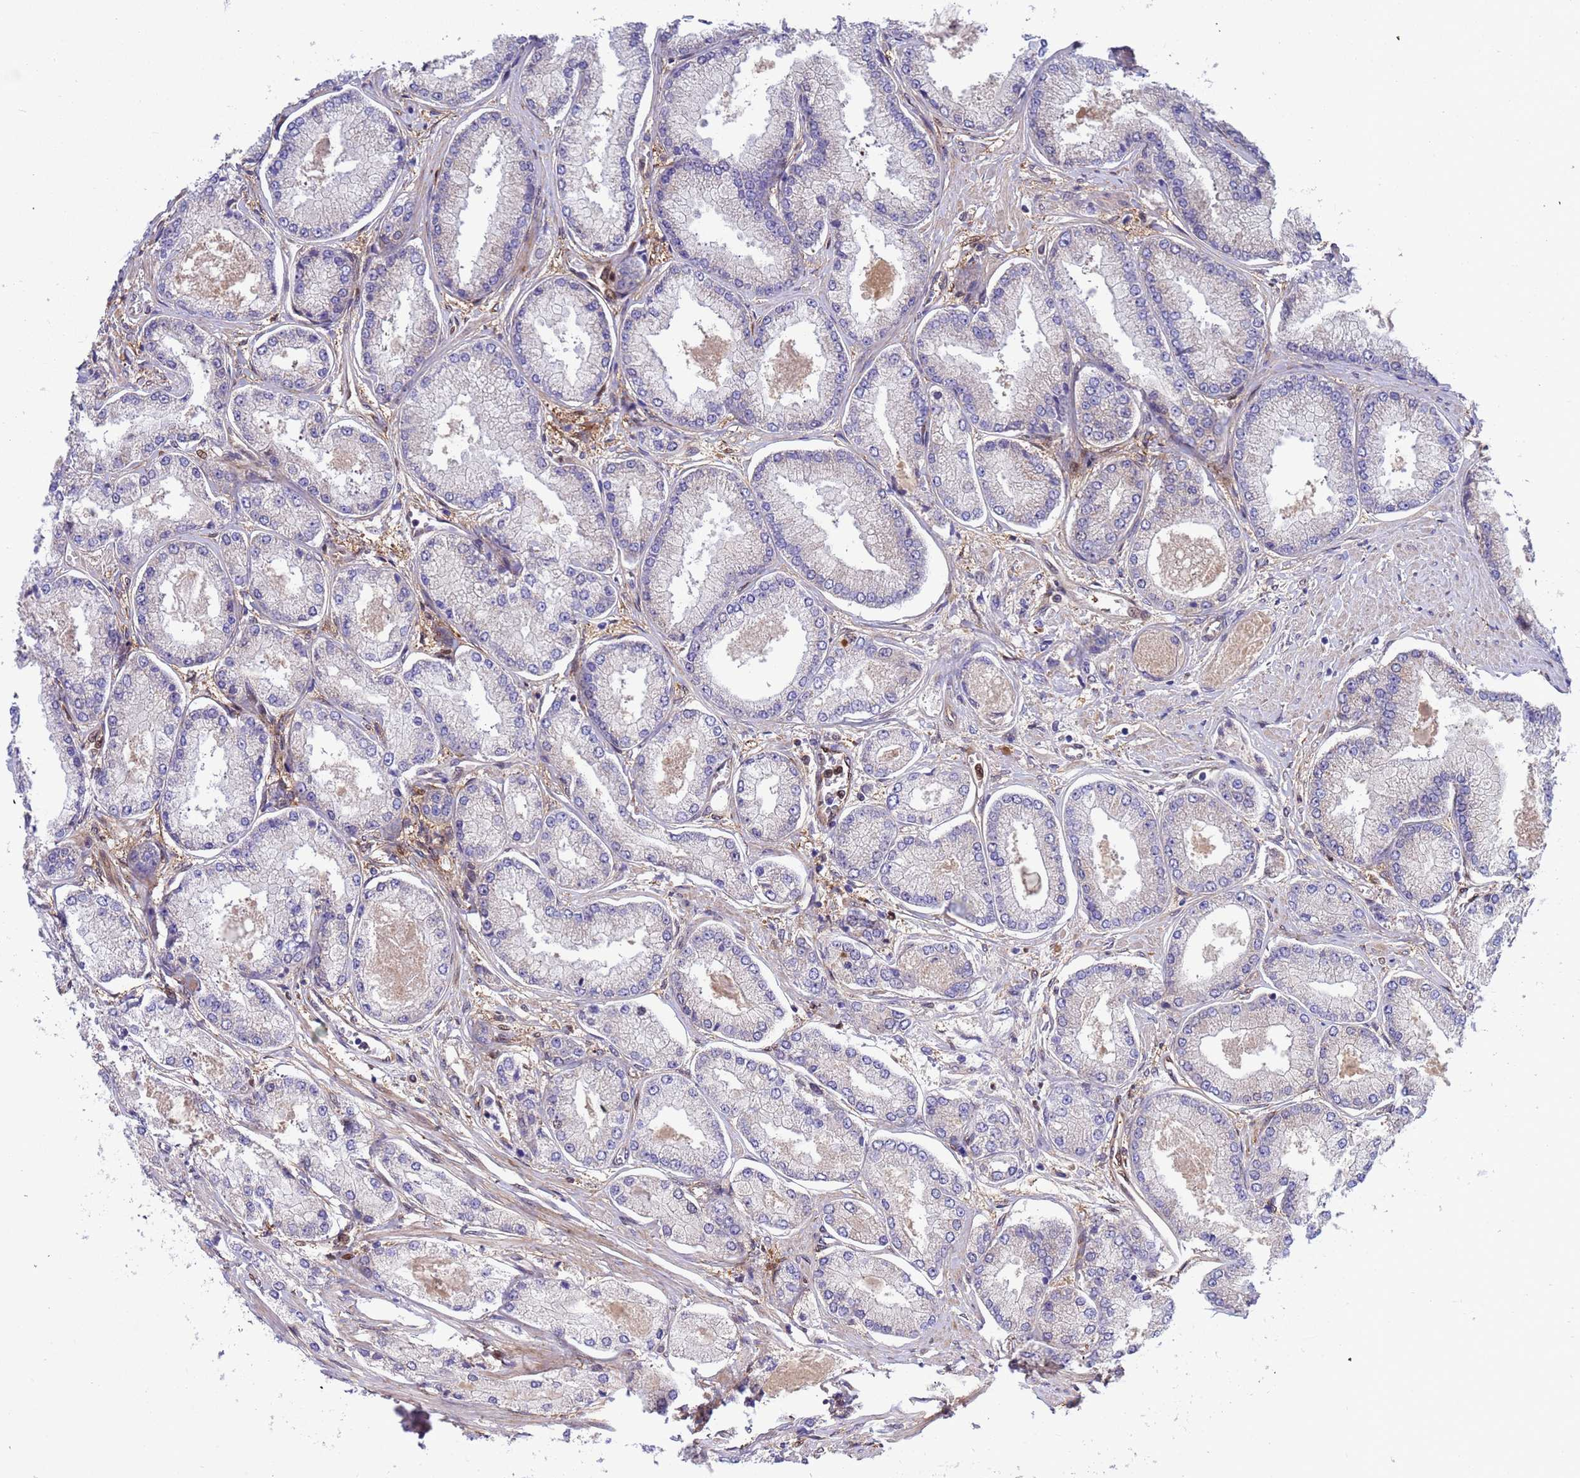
{"staining": {"intensity": "negative", "quantity": "none", "location": "none"}, "tissue": "prostate cancer", "cell_type": "Tumor cells", "image_type": "cancer", "snomed": [{"axis": "morphology", "description": "Adenocarcinoma, Low grade"}, {"axis": "topography", "description": "Prostate"}], "caption": "IHC of prostate adenocarcinoma (low-grade) demonstrates no positivity in tumor cells.", "gene": "FOXRED1", "patient": {"sex": "male", "age": 74}}